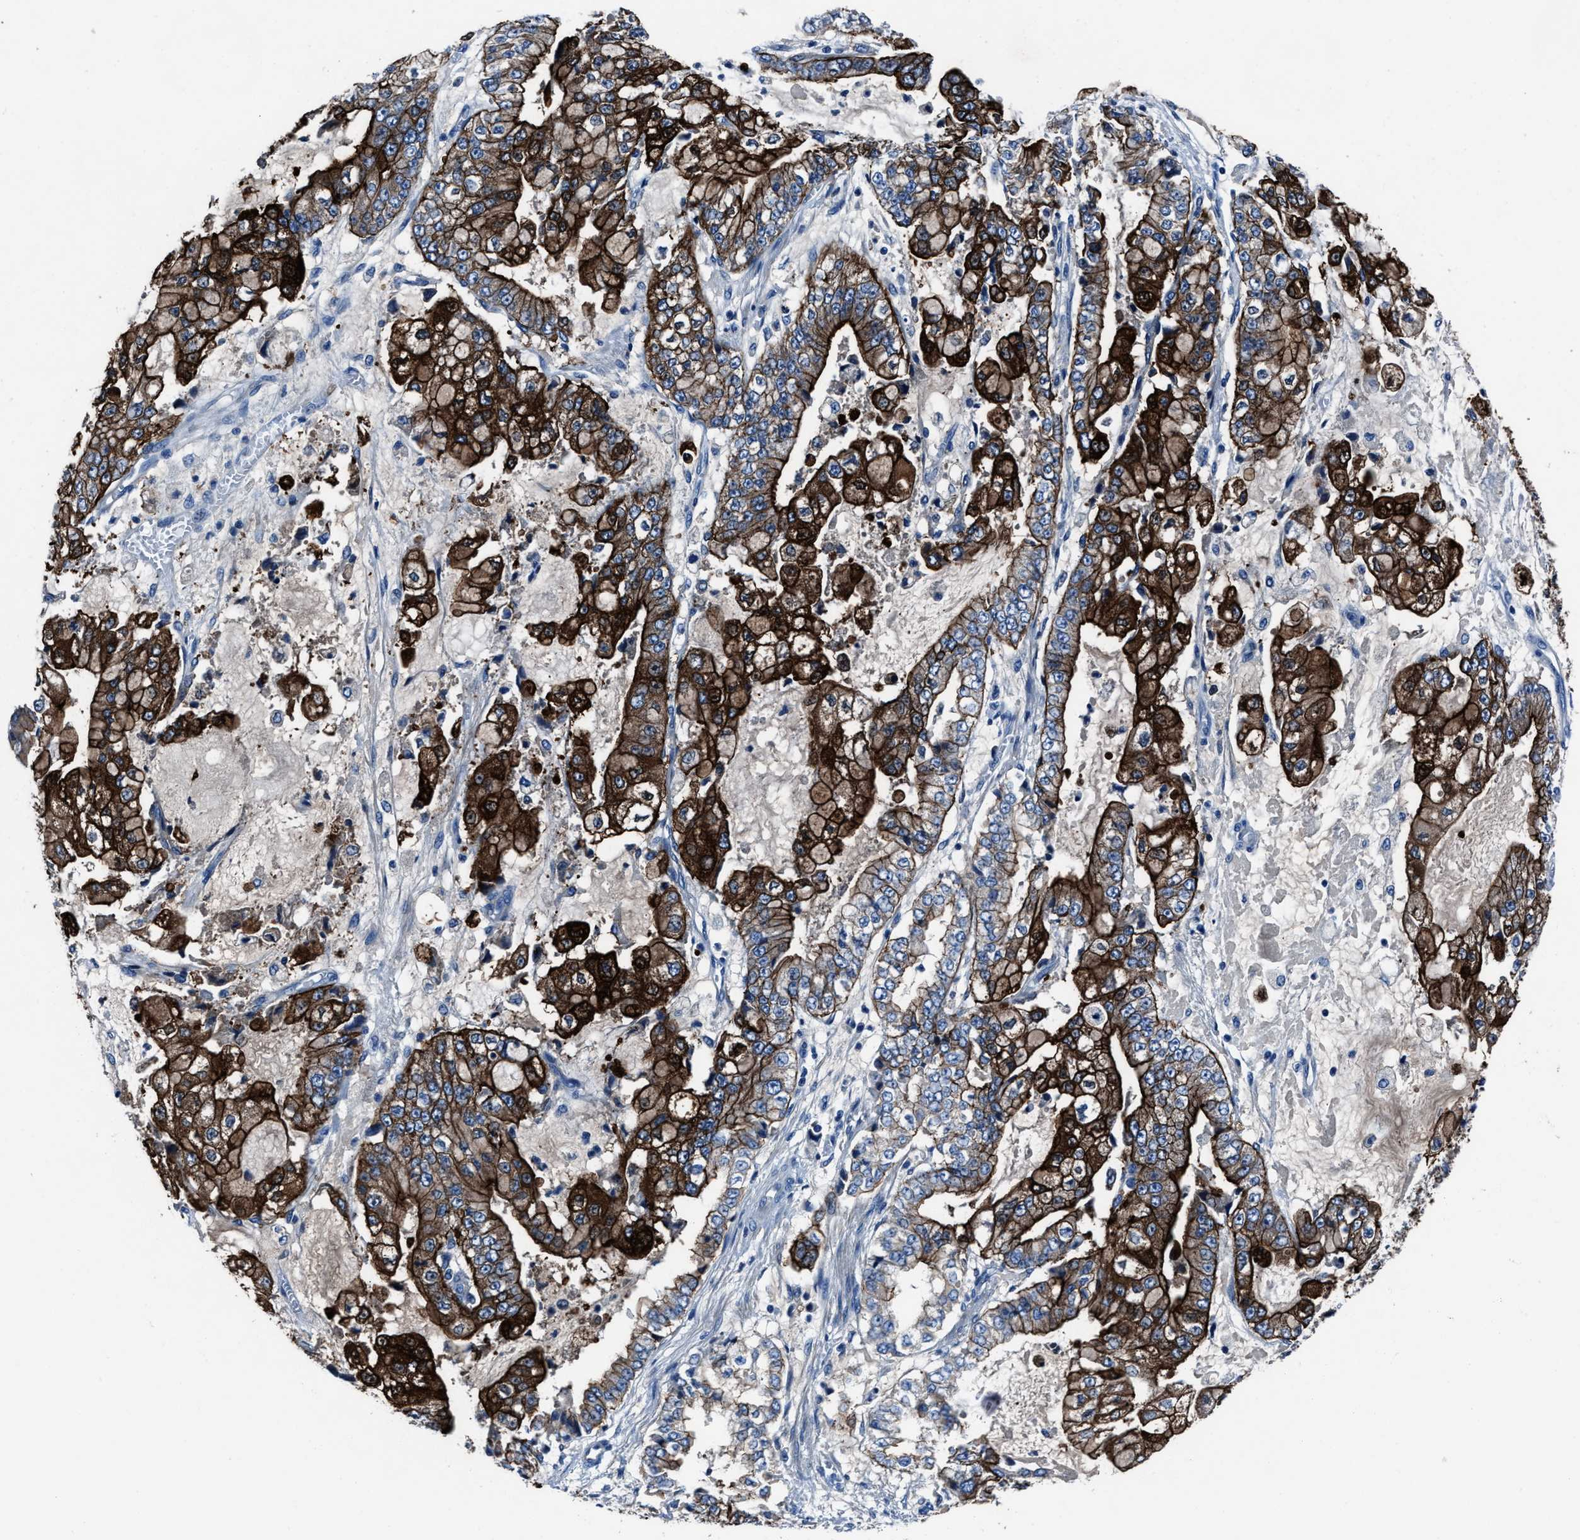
{"staining": {"intensity": "strong", "quantity": ">75%", "location": "cytoplasmic/membranous"}, "tissue": "stomach cancer", "cell_type": "Tumor cells", "image_type": "cancer", "snomed": [{"axis": "morphology", "description": "Adenocarcinoma, NOS"}, {"axis": "topography", "description": "Stomach"}], "caption": "High-magnification brightfield microscopy of adenocarcinoma (stomach) stained with DAB (brown) and counterstained with hematoxylin (blue). tumor cells exhibit strong cytoplasmic/membranous positivity is identified in approximately>75% of cells. (IHC, brightfield microscopy, high magnification).", "gene": "LMO7", "patient": {"sex": "male", "age": 76}}